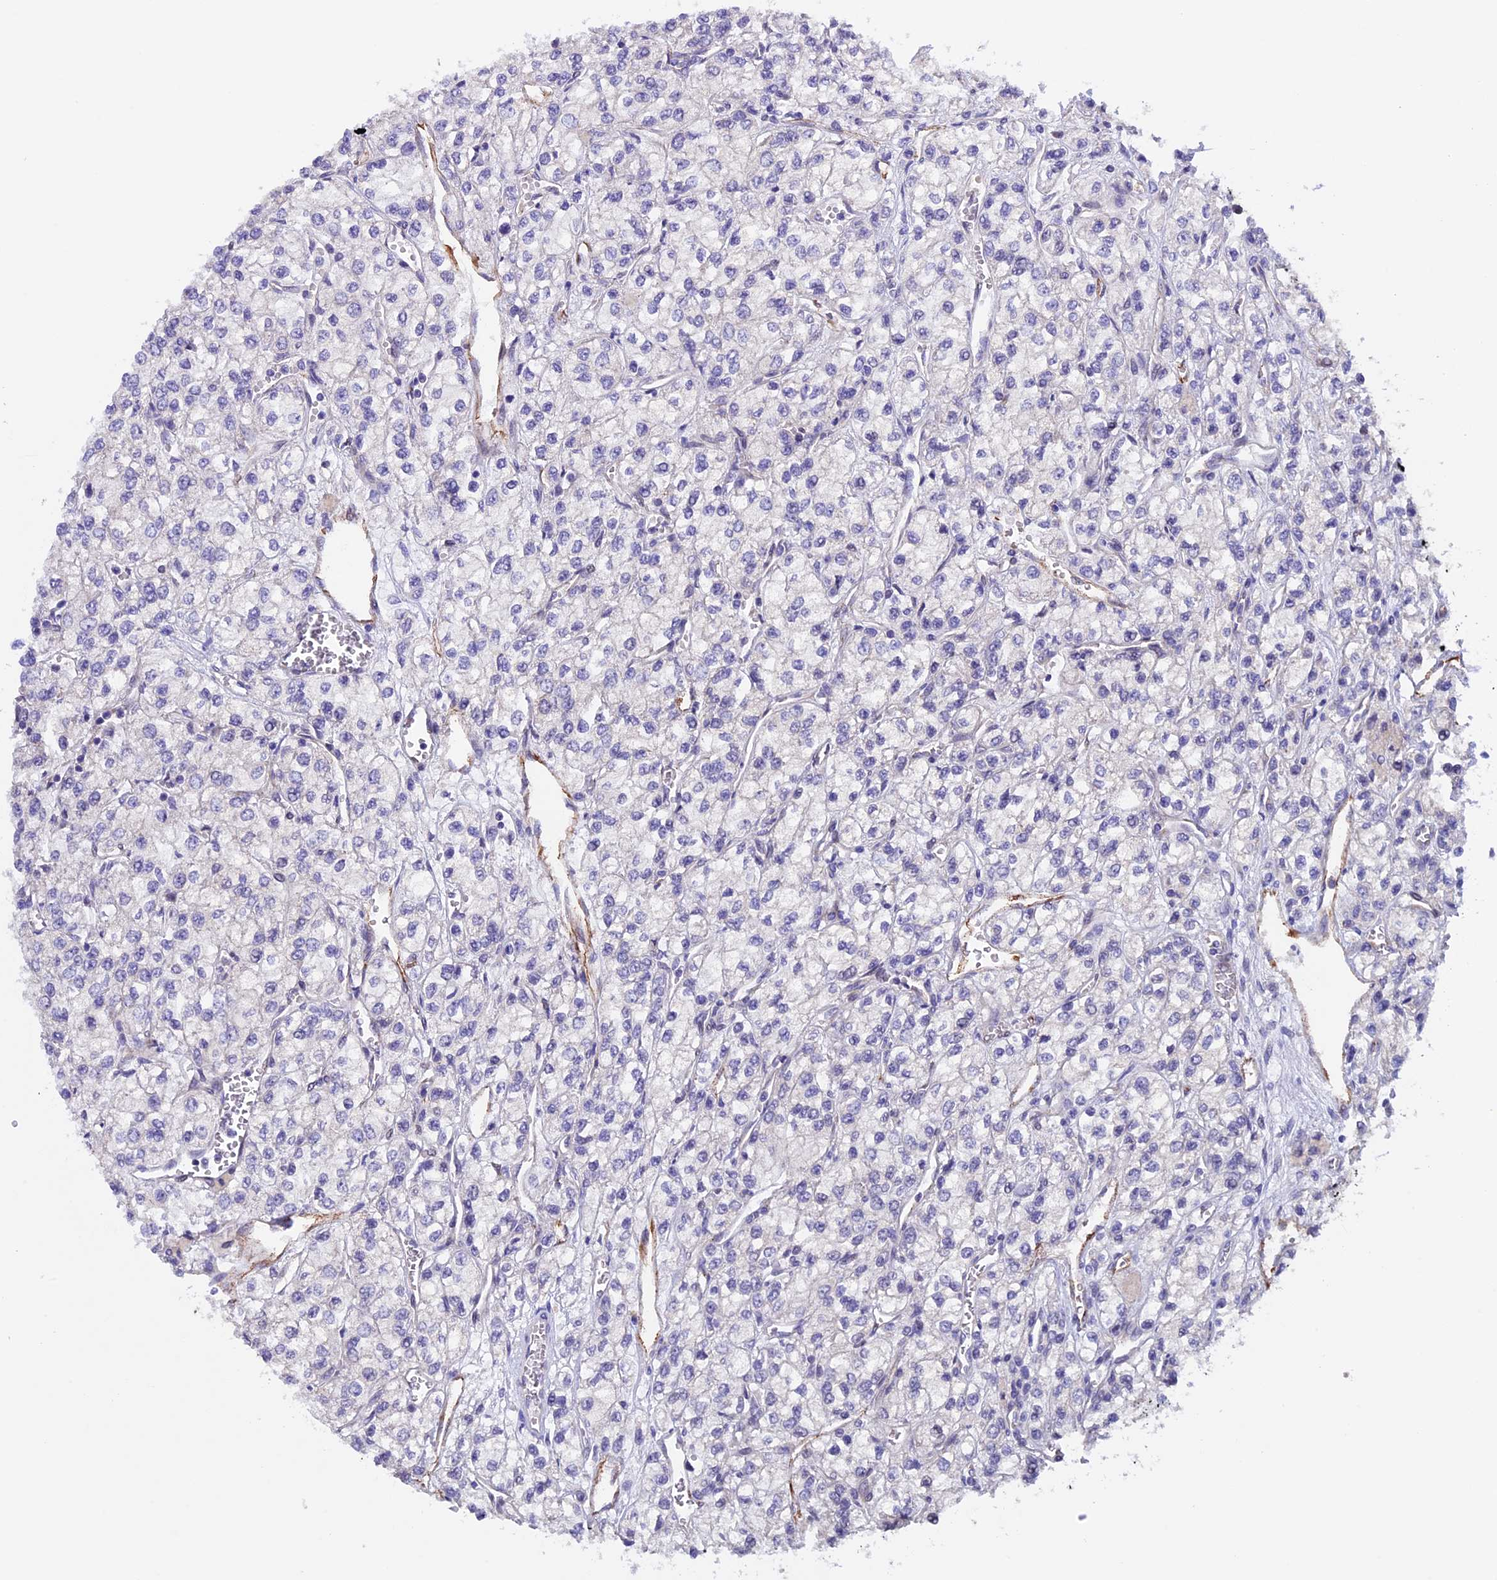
{"staining": {"intensity": "negative", "quantity": "none", "location": "none"}, "tissue": "renal cancer", "cell_type": "Tumor cells", "image_type": "cancer", "snomed": [{"axis": "morphology", "description": "Adenocarcinoma, NOS"}, {"axis": "topography", "description": "Kidney"}], "caption": "Immunohistochemistry (IHC) image of adenocarcinoma (renal) stained for a protein (brown), which displays no staining in tumor cells.", "gene": "TMEM171", "patient": {"sex": "male", "age": 80}}